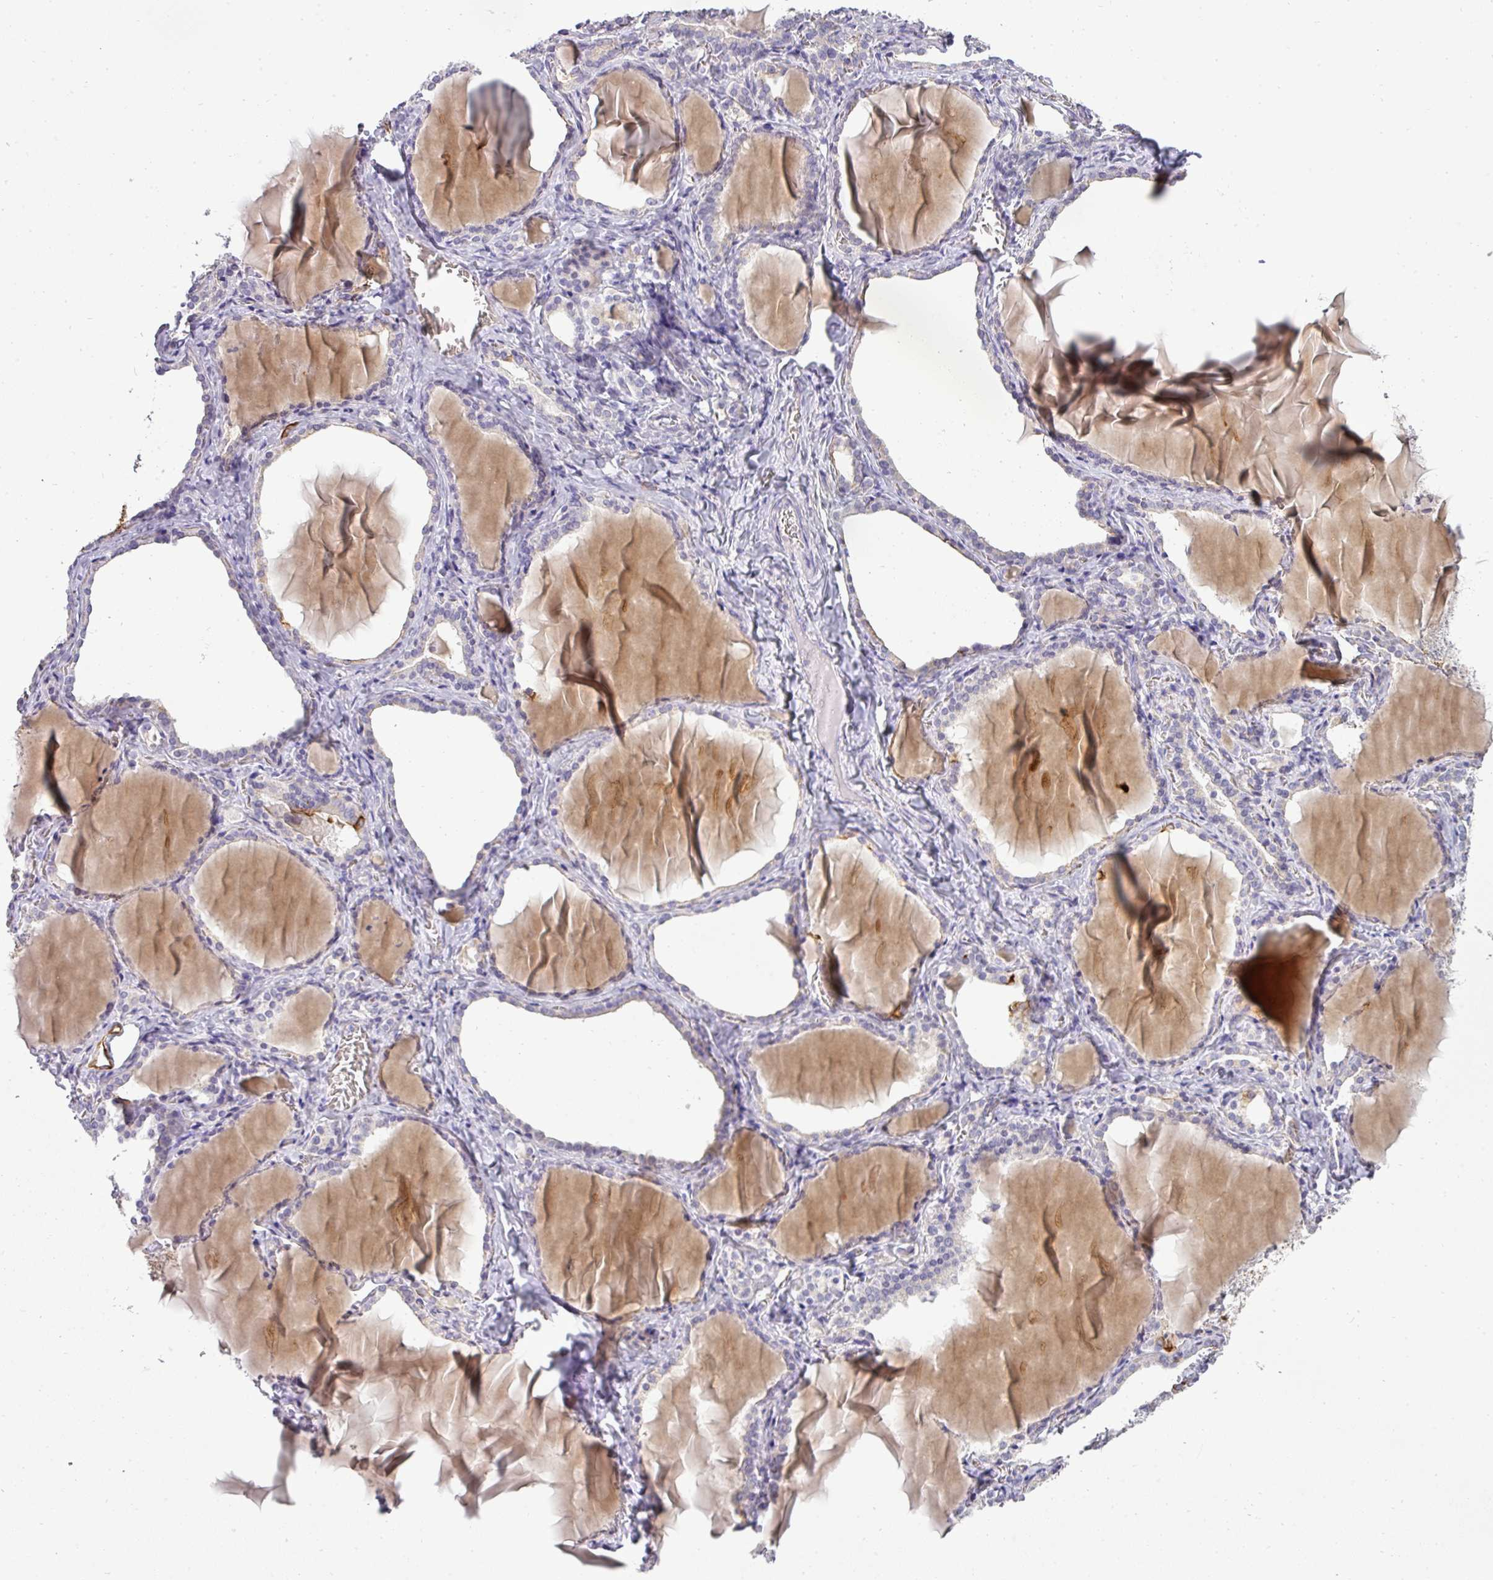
{"staining": {"intensity": "negative", "quantity": "none", "location": "none"}, "tissue": "thyroid gland", "cell_type": "Glandular cells", "image_type": "normal", "snomed": [{"axis": "morphology", "description": "Normal tissue, NOS"}, {"axis": "topography", "description": "Thyroid gland"}], "caption": "High magnification brightfield microscopy of unremarkable thyroid gland stained with DAB (brown) and counterstained with hematoxylin (blue): glandular cells show no significant expression.", "gene": "ASXL3", "patient": {"sex": "female", "age": 42}}